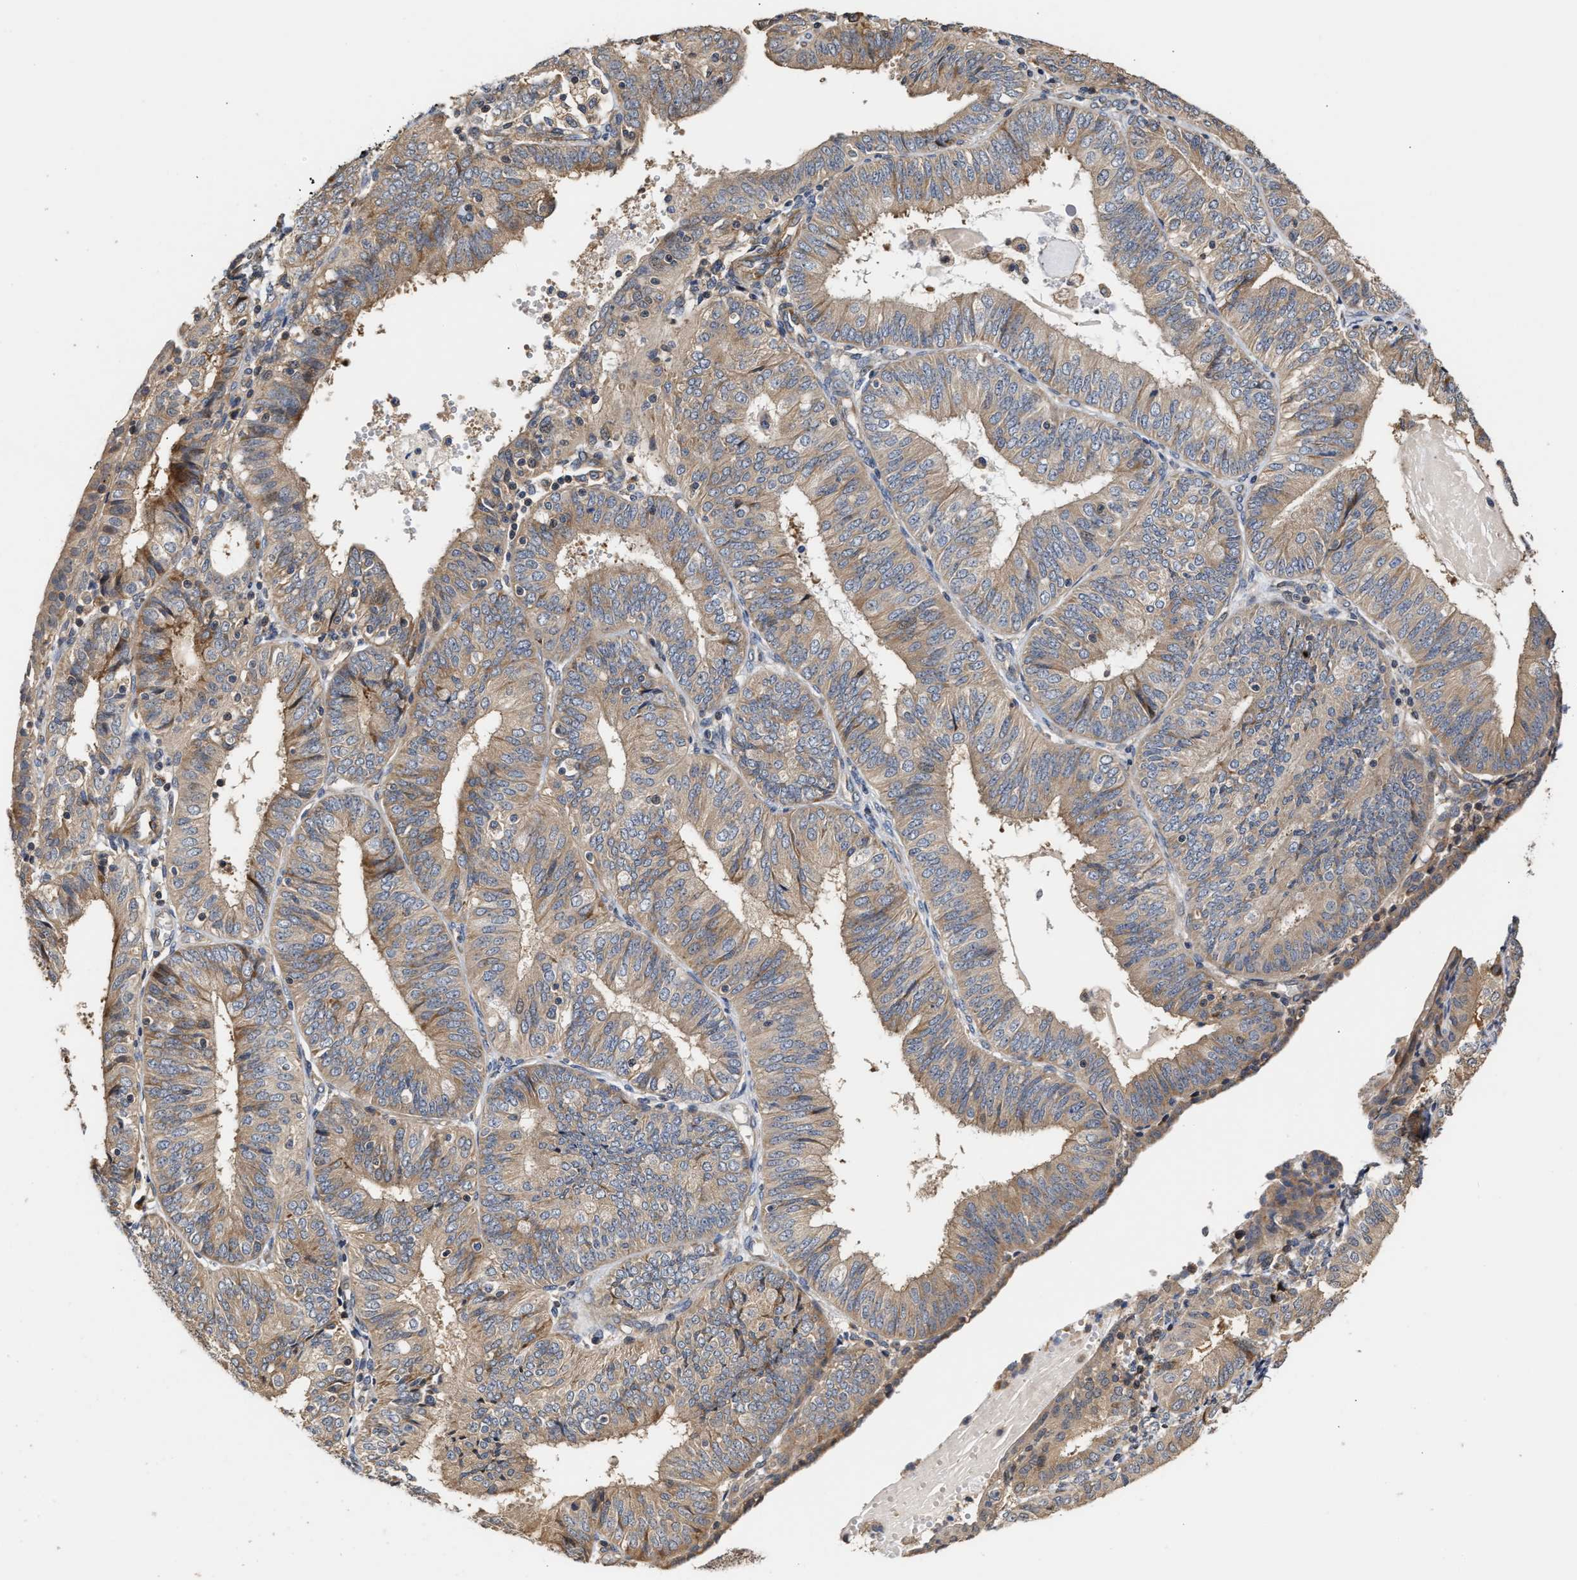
{"staining": {"intensity": "moderate", "quantity": ">75%", "location": "cytoplasmic/membranous"}, "tissue": "endometrial cancer", "cell_type": "Tumor cells", "image_type": "cancer", "snomed": [{"axis": "morphology", "description": "Adenocarcinoma, NOS"}, {"axis": "topography", "description": "Endometrium"}], "caption": "Endometrial cancer (adenocarcinoma) tissue reveals moderate cytoplasmic/membranous positivity in approximately >75% of tumor cells", "gene": "CLIP2", "patient": {"sex": "female", "age": 58}}